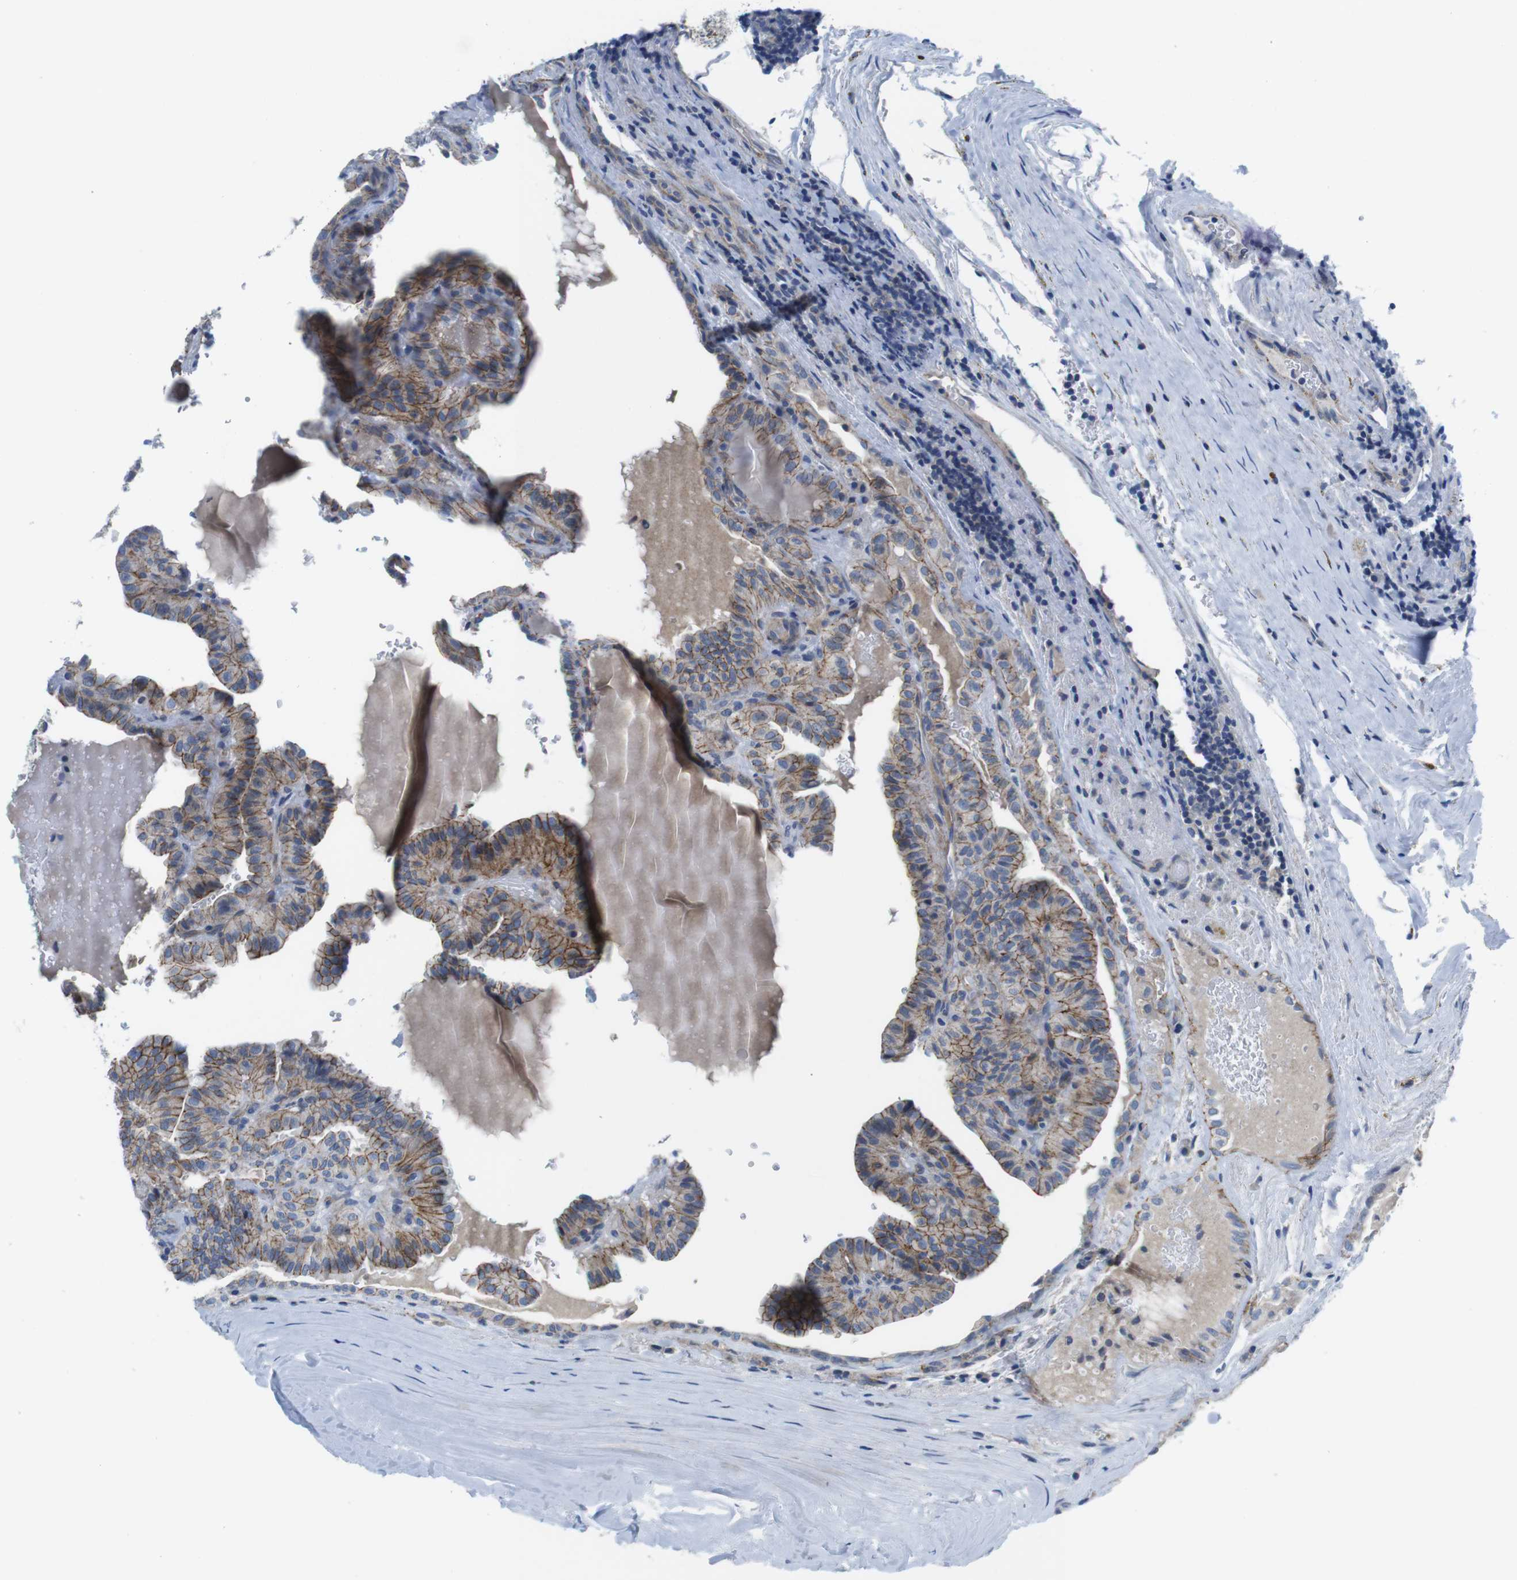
{"staining": {"intensity": "moderate", "quantity": ">75%", "location": "cytoplasmic/membranous"}, "tissue": "thyroid cancer", "cell_type": "Tumor cells", "image_type": "cancer", "snomed": [{"axis": "morphology", "description": "Papillary adenocarcinoma, NOS"}, {"axis": "topography", "description": "Thyroid gland"}], "caption": "Moderate cytoplasmic/membranous staining for a protein is present in approximately >75% of tumor cells of thyroid cancer (papillary adenocarcinoma) using immunohistochemistry.", "gene": "SCRIB", "patient": {"sex": "male", "age": 77}}